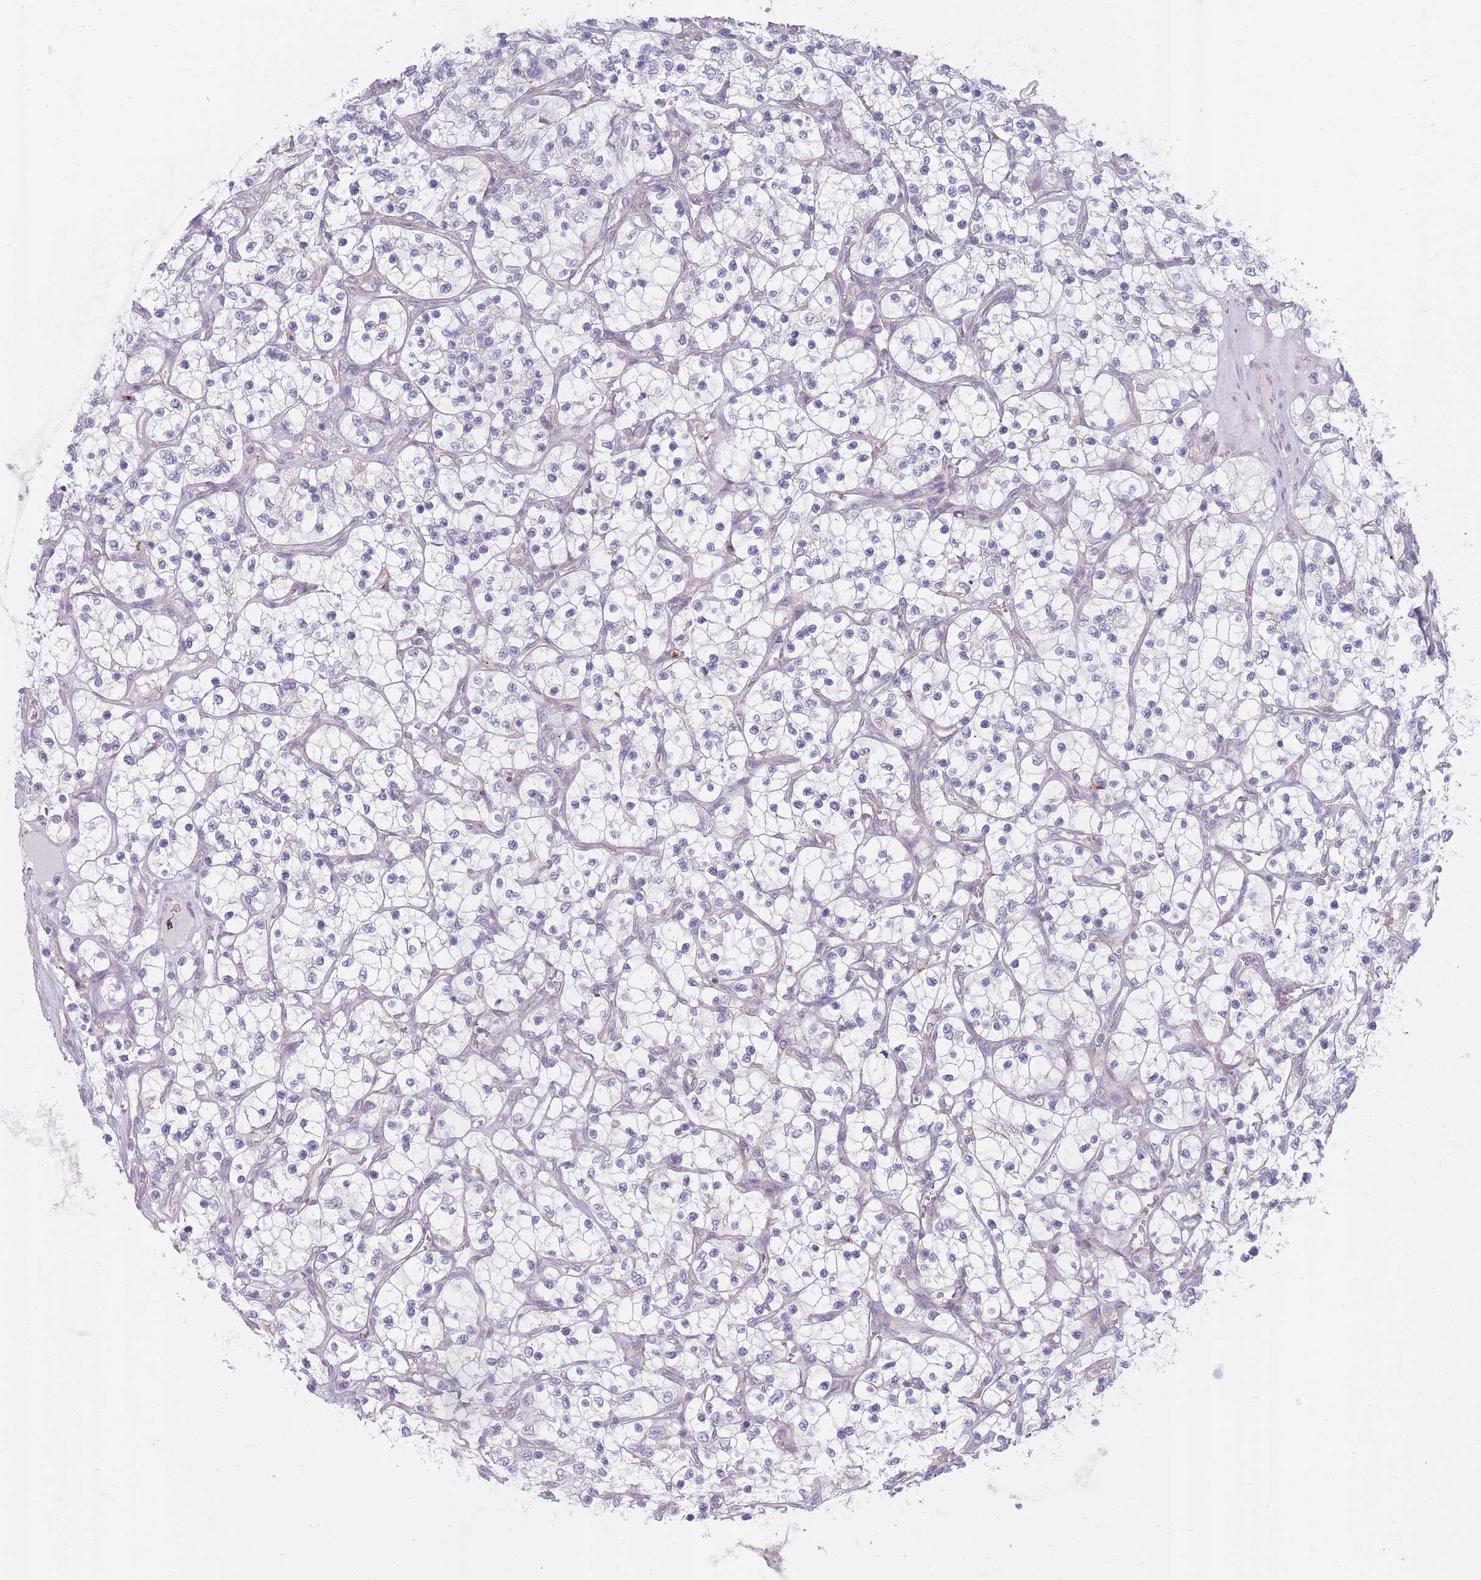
{"staining": {"intensity": "negative", "quantity": "none", "location": "none"}, "tissue": "renal cancer", "cell_type": "Tumor cells", "image_type": "cancer", "snomed": [{"axis": "morphology", "description": "Adenocarcinoma, NOS"}, {"axis": "topography", "description": "Kidney"}], "caption": "This micrograph is of renal adenocarcinoma stained with IHC to label a protein in brown with the nuclei are counter-stained blue. There is no positivity in tumor cells. (DAB (3,3'-diaminobenzidine) immunohistochemistry, high magnification).", "gene": "OR5L2", "patient": {"sex": "female", "age": 69}}